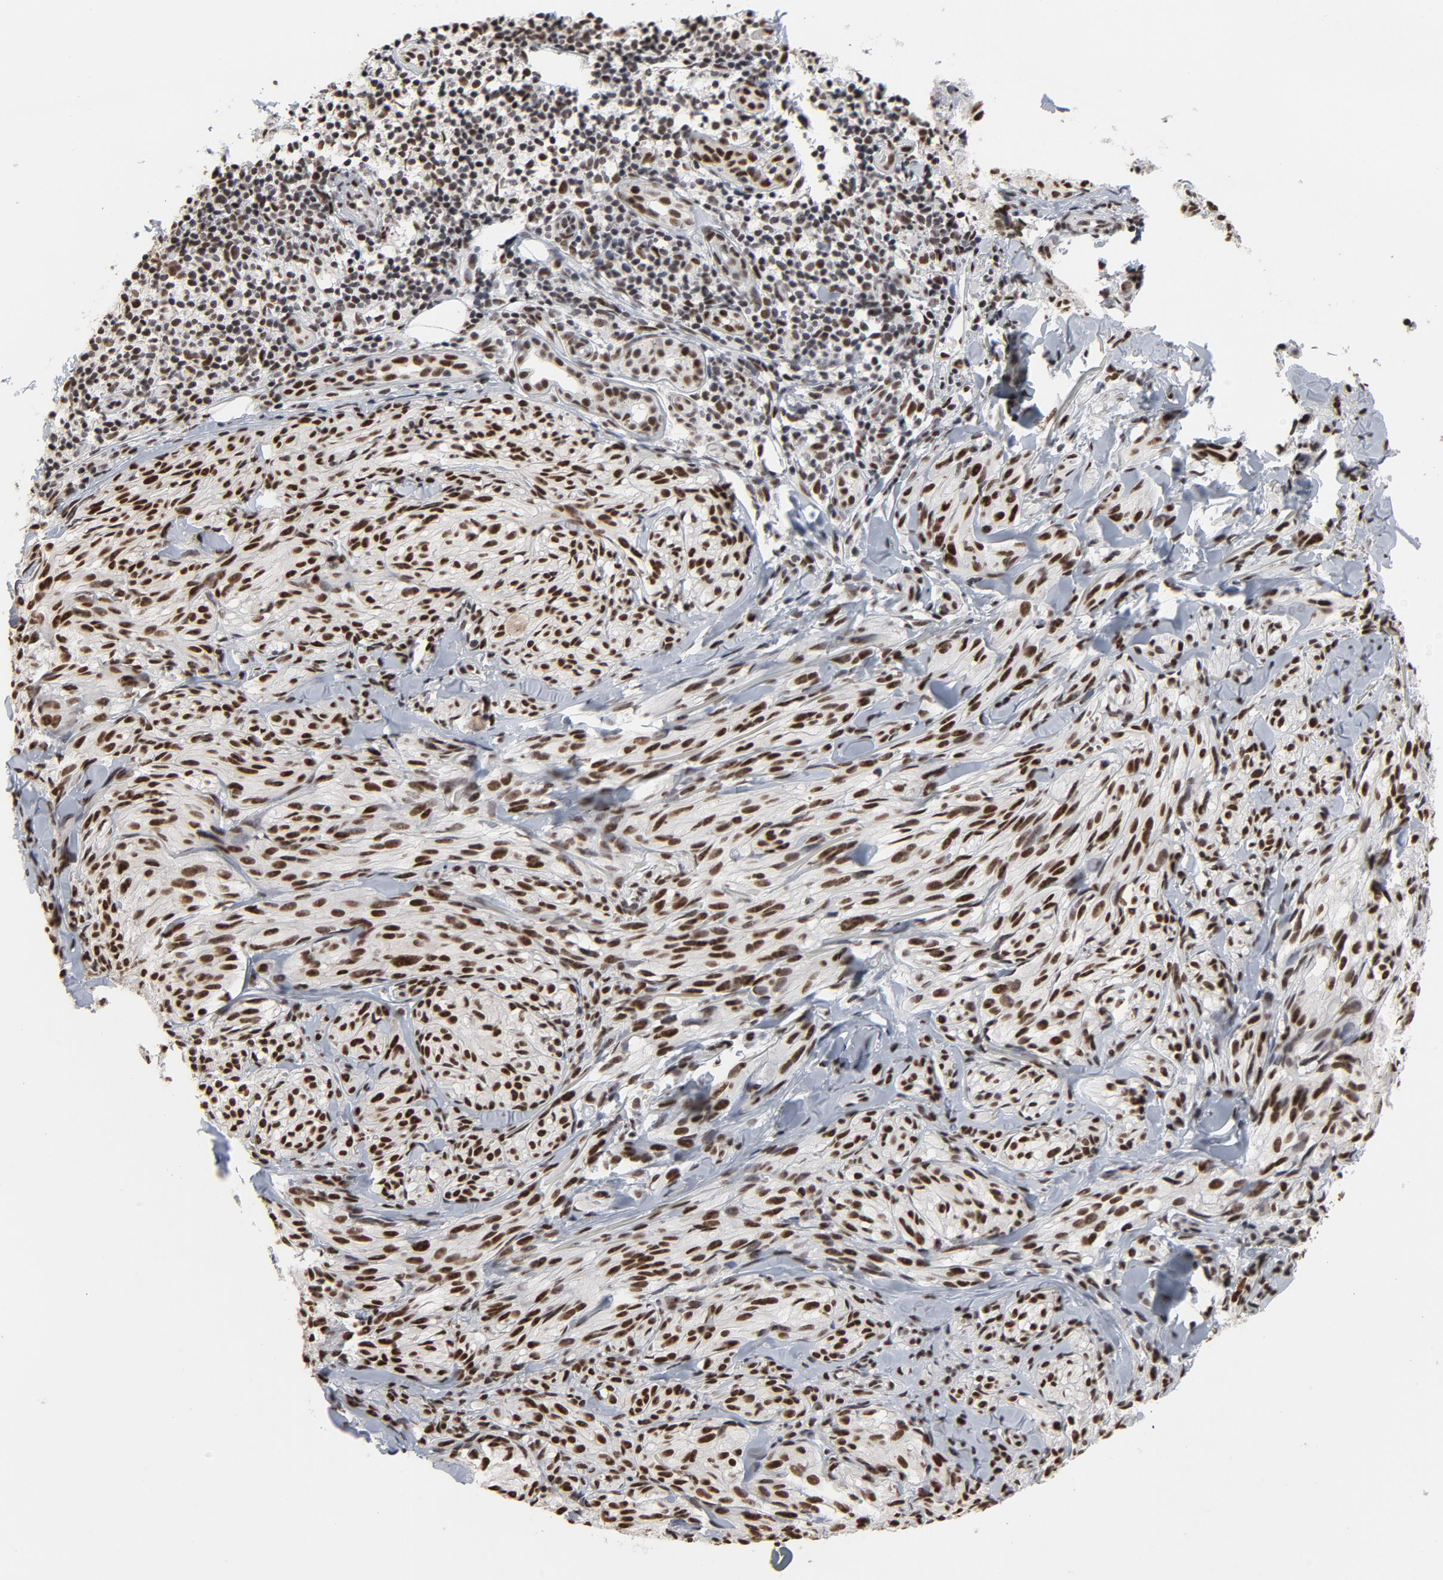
{"staining": {"intensity": "strong", "quantity": ">75%", "location": "nuclear"}, "tissue": "melanoma", "cell_type": "Tumor cells", "image_type": "cancer", "snomed": [{"axis": "morphology", "description": "Malignant melanoma, Metastatic site"}, {"axis": "topography", "description": "Skin"}], "caption": "Strong nuclear staining is appreciated in about >75% of tumor cells in melanoma.", "gene": "MRE11", "patient": {"sex": "female", "age": 66}}